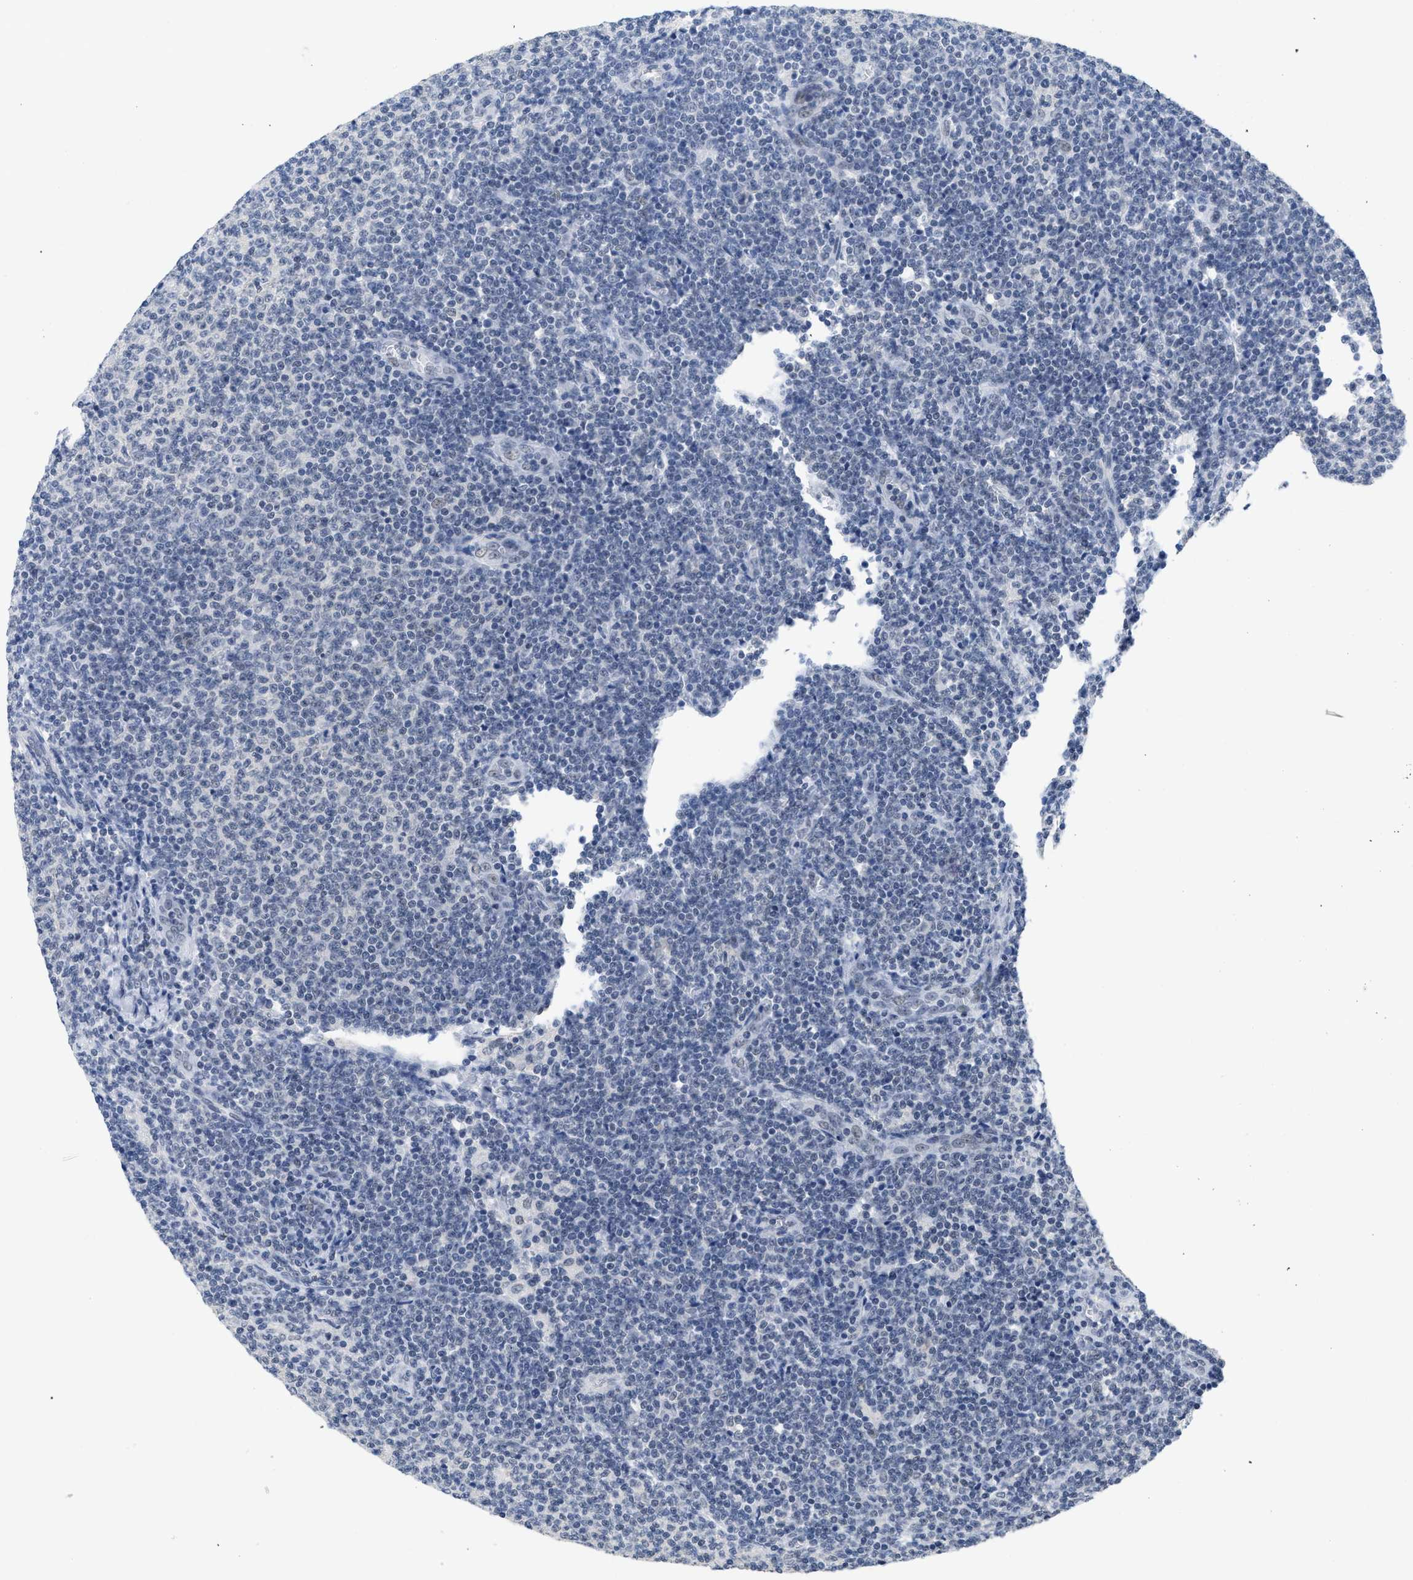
{"staining": {"intensity": "negative", "quantity": "none", "location": "none"}, "tissue": "lymphoma", "cell_type": "Tumor cells", "image_type": "cancer", "snomed": [{"axis": "morphology", "description": "Malignant lymphoma, non-Hodgkin's type, Low grade"}, {"axis": "topography", "description": "Lymph node"}], "caption": "Protein analysis of malignant lymphoma, non-Hodgkin's type (low-grade) displays no significant positivity in tumor cells. (DAB (3,3'-diaminobenzidine) immunohistochemistry (IHC), high magnification).", "gene": "GGNBP2", "patient": {"sex": "male", "age": 66}}